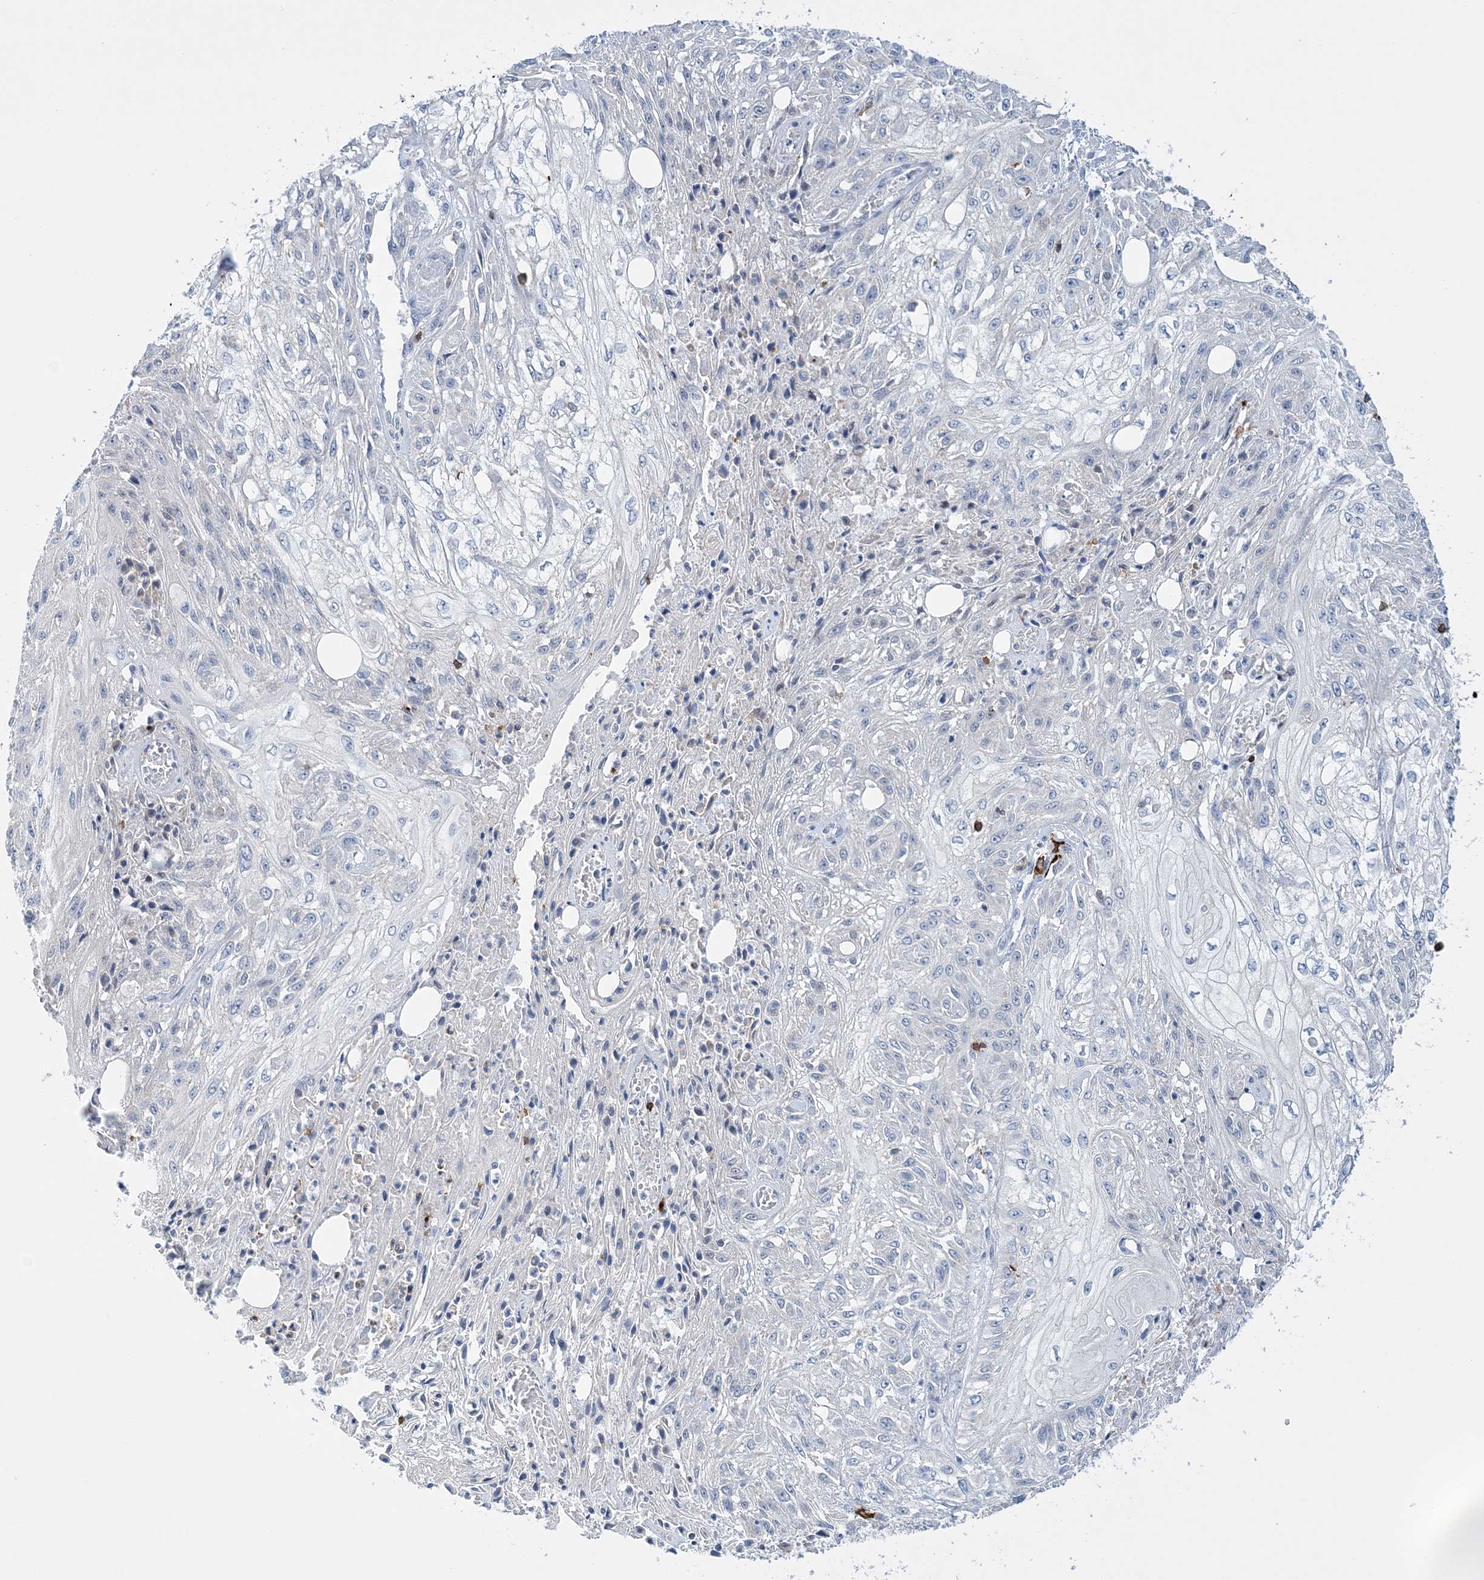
{"staining": {"intensity": "negative", "quantity": "none", "location": "none"}, "tissue": "skin cancer", "cell_type": "Tumor cells", "image_type": "cancer", "snomed": [{"axis": "morphology", "description": "Squamous cell carcinoma, NOS"}, {"axis": "morphology", "description": "Squamous cell carcinoma, metastatic, NOS"}, {"axis": "topography", "description": "Skin"}, {"axis": "topography", "description": "Lymph node"}], "caption": "Tumor cells are negative for brown protein staining in squamous cell carcinoma (skin). The staining is performed using DAB brown chromogen with nuclei counter-stained in using hematoxylin.", "gene": "PRMT9", "patient": {"sex": "male", "age": 75}}